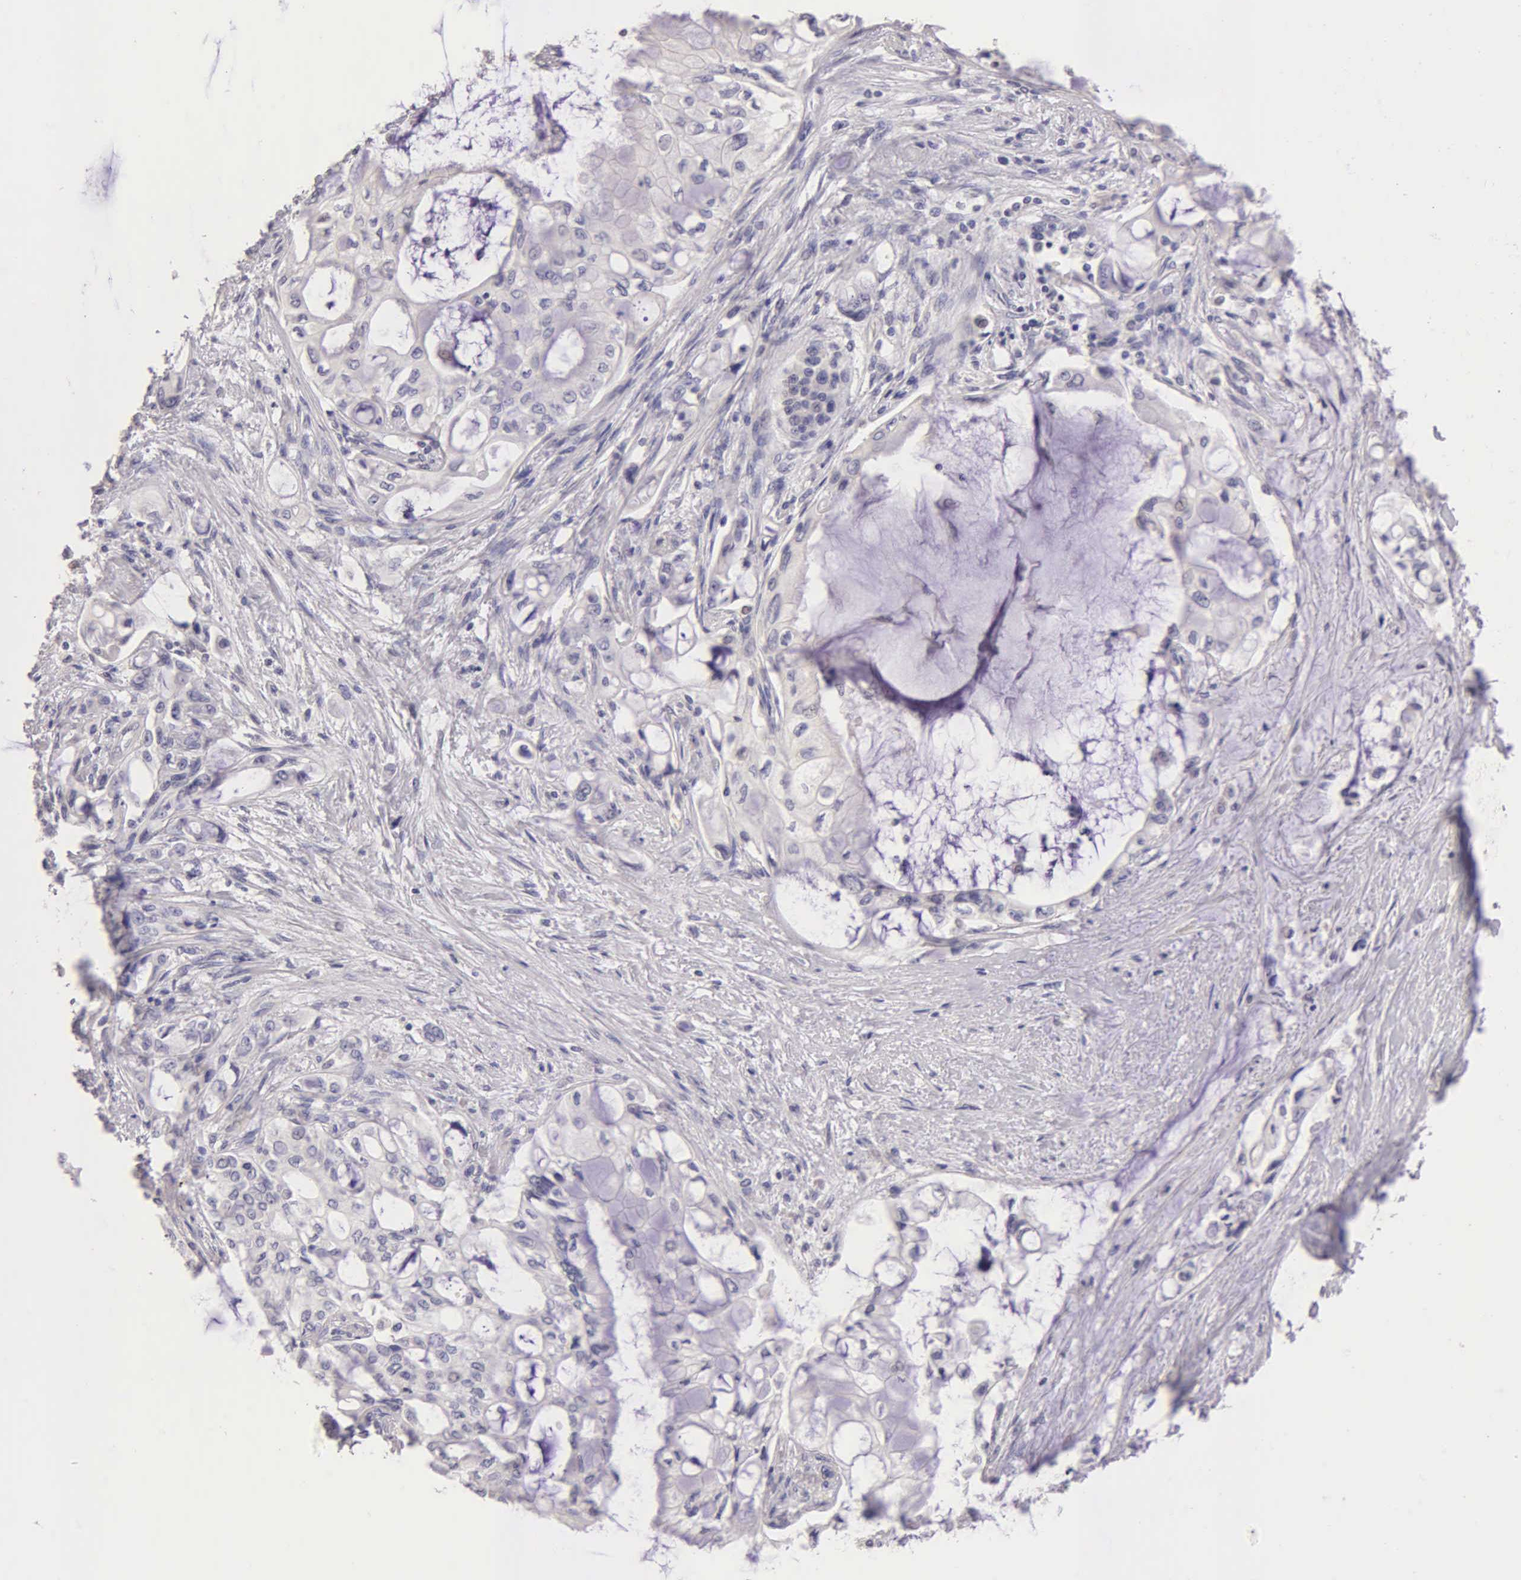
{"staining": {"intensity": "negative", "quantity": "none", "location": "none"}, "tissue": "pancreatic cancer", "cell_type": "Tumor cells", "image_type": "cancer", "snomed": [{"axis": "morphology", "description": "Adenocarcinoma, NOS"}, {"axis": "topography", "description": "Pancreas"}], "caption": "The immunohistochemistry (IHC) micrograph has no significant expression in tumor cells of pancreatic cancer tissue.", "gene": "ESR1", "patient": {"sex": "female", "age": 70}}